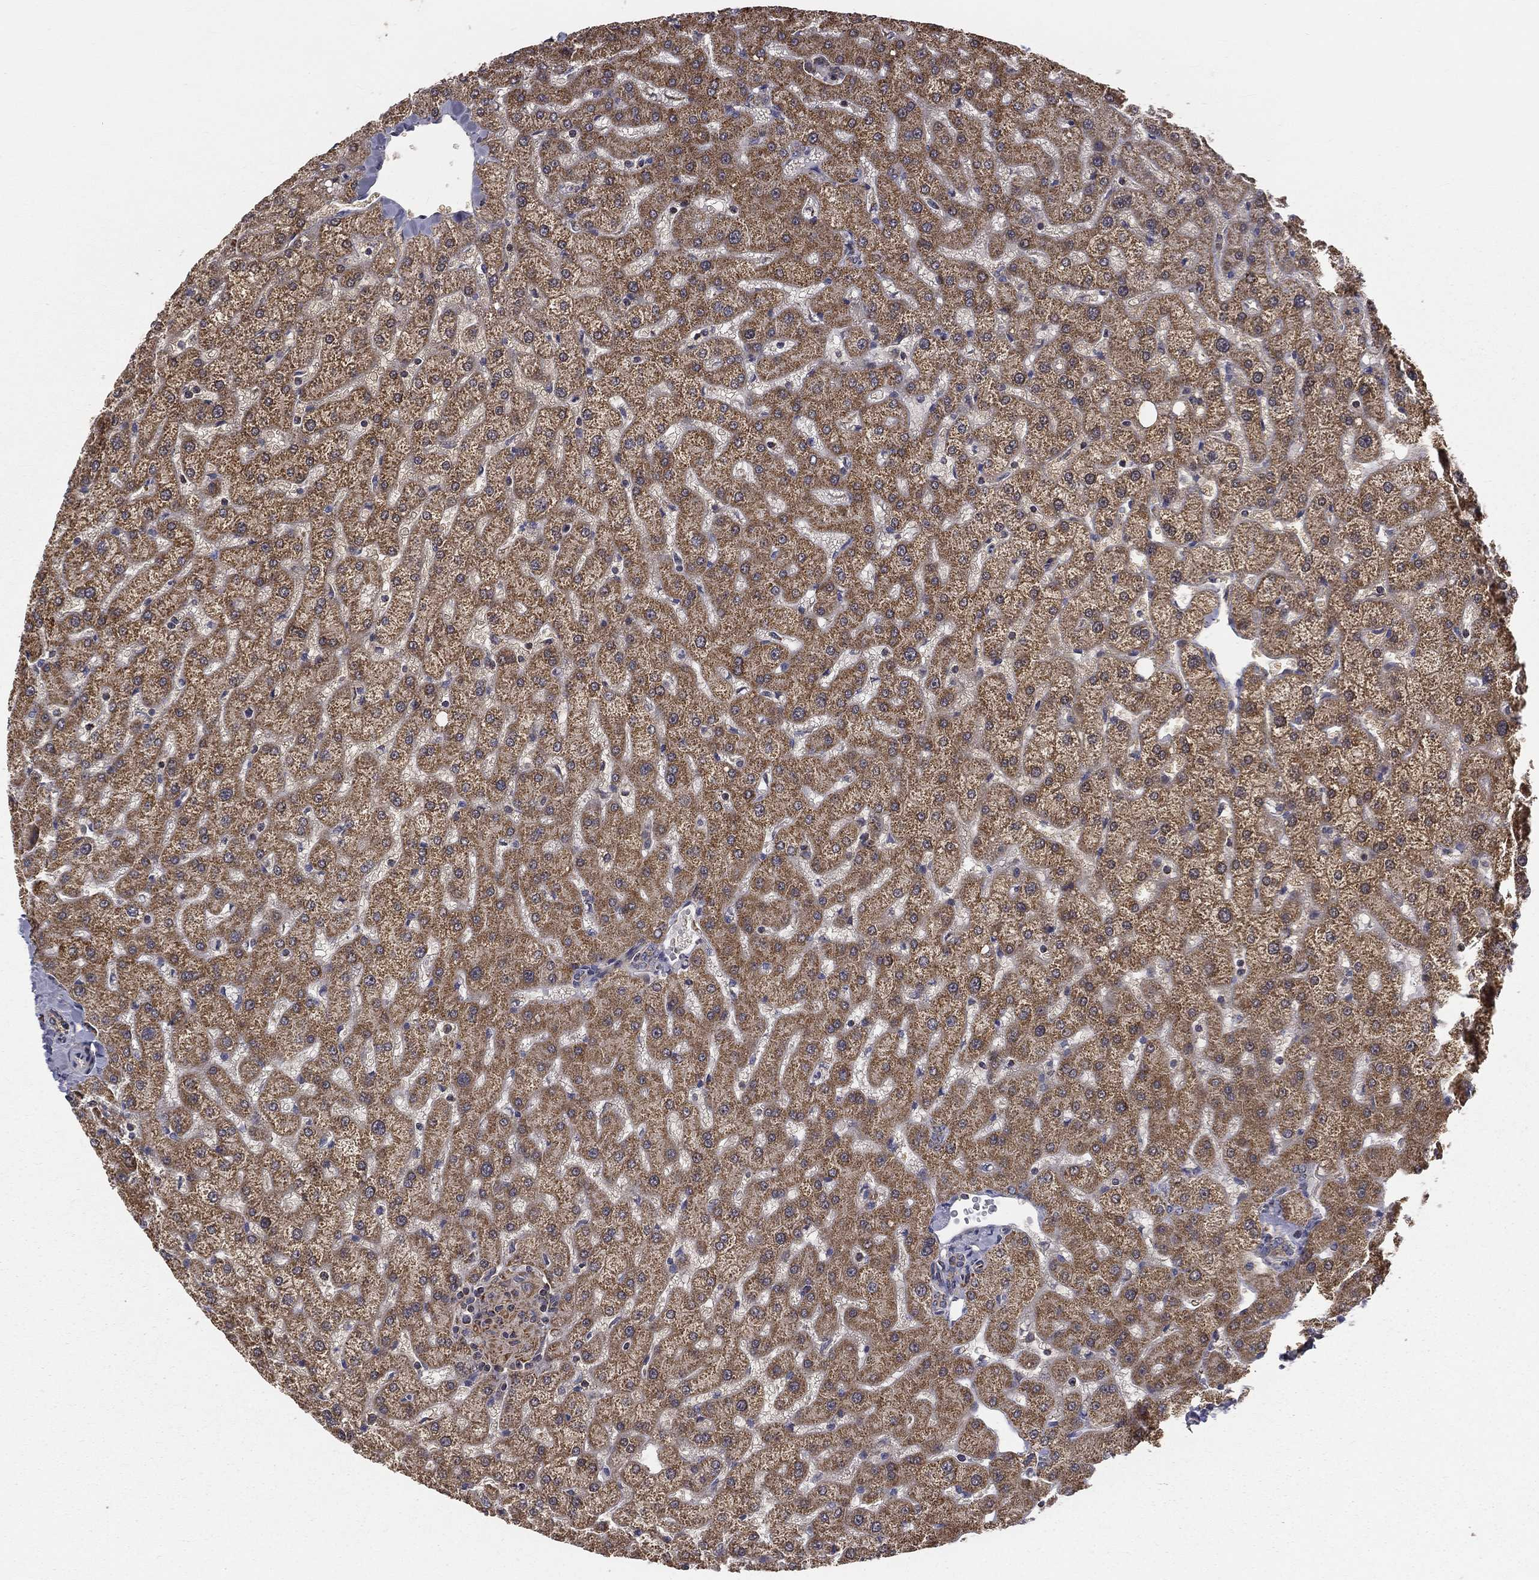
{"staining": {"intensity": "negative", "quantity": "none", "location": "none"}, "tissue": "liver", "cell_type": "Cholangiocytes", "image_type": "normal", "snomed": [{"axis": "morphology", "description": "Normal tissue, NOS"}, {"axis": "topography", "description": "Liver"}], "caption": "Liver was stained to show a protein in brown. There is no significant expression in cholangiocytes. (Stains: DAB IHC with hematoxylin counter stain, Microscopy: brightfield microscopy at high magnification).", "gene": "GPD1", "patient": {"sex": "female", "age": 50}}